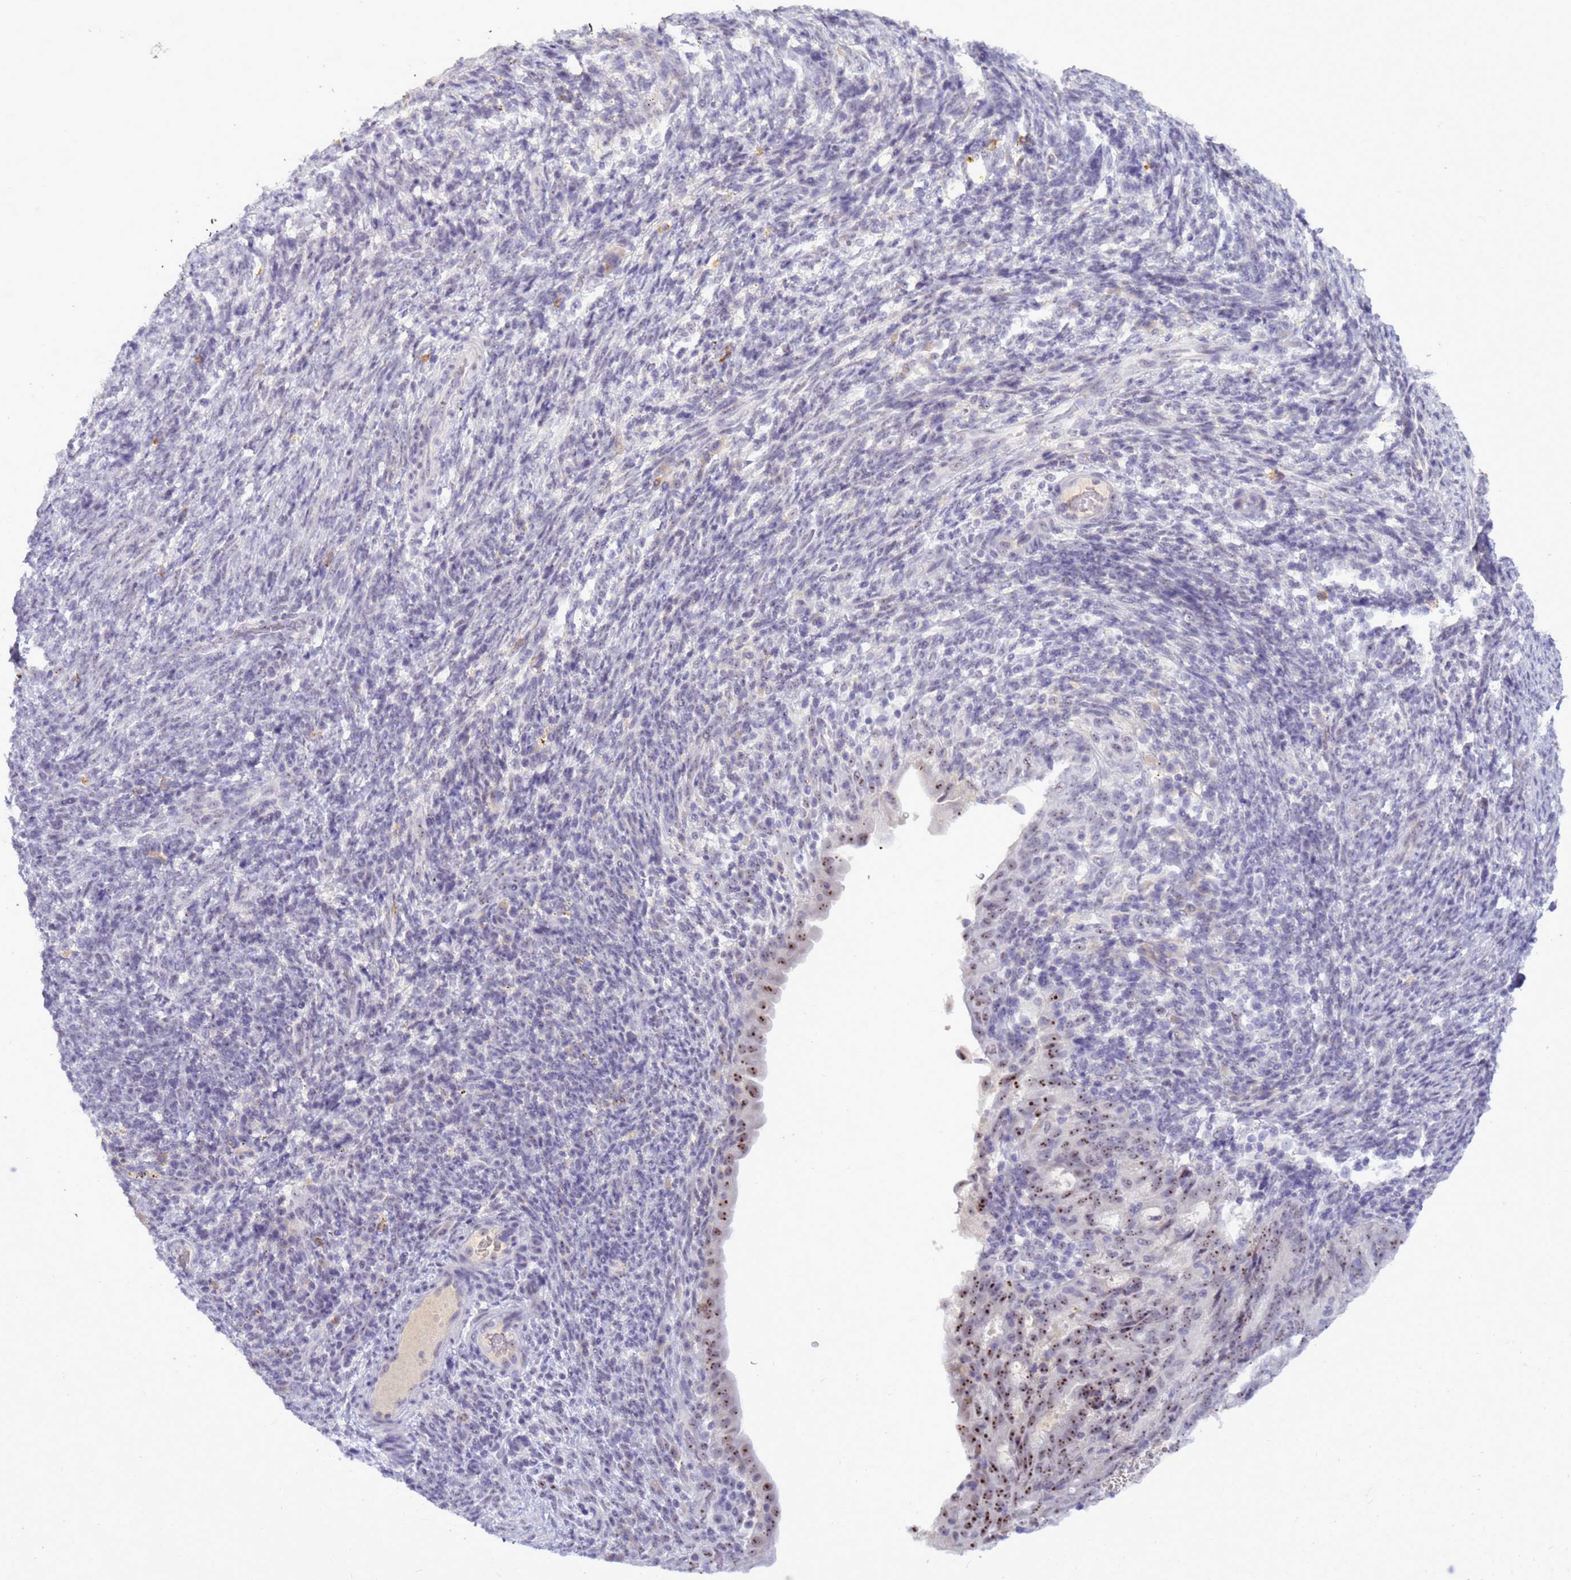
{"staining": {"intensity": "moderate", "quantity": ">75%", "location": "nuclear"}, "tissue": "endometrial cancer", "cell_type": "Tumor cells", "image_type": "cancer", "snomed": [{"axis": "morphology", "description": "Adenocarcinoma, NOS"}, {"axis": "topography", "description": "Endometrium"}], "caption": "Protein staining of endometrial cancer tissue shows moderate nuclear expression in approximately >75% of tumor cells. (DAB = brown stain, brightfield microscopy at high magnification).", "gene": "DMRTC2", "patient": {"sex": "female", "age": 70}}